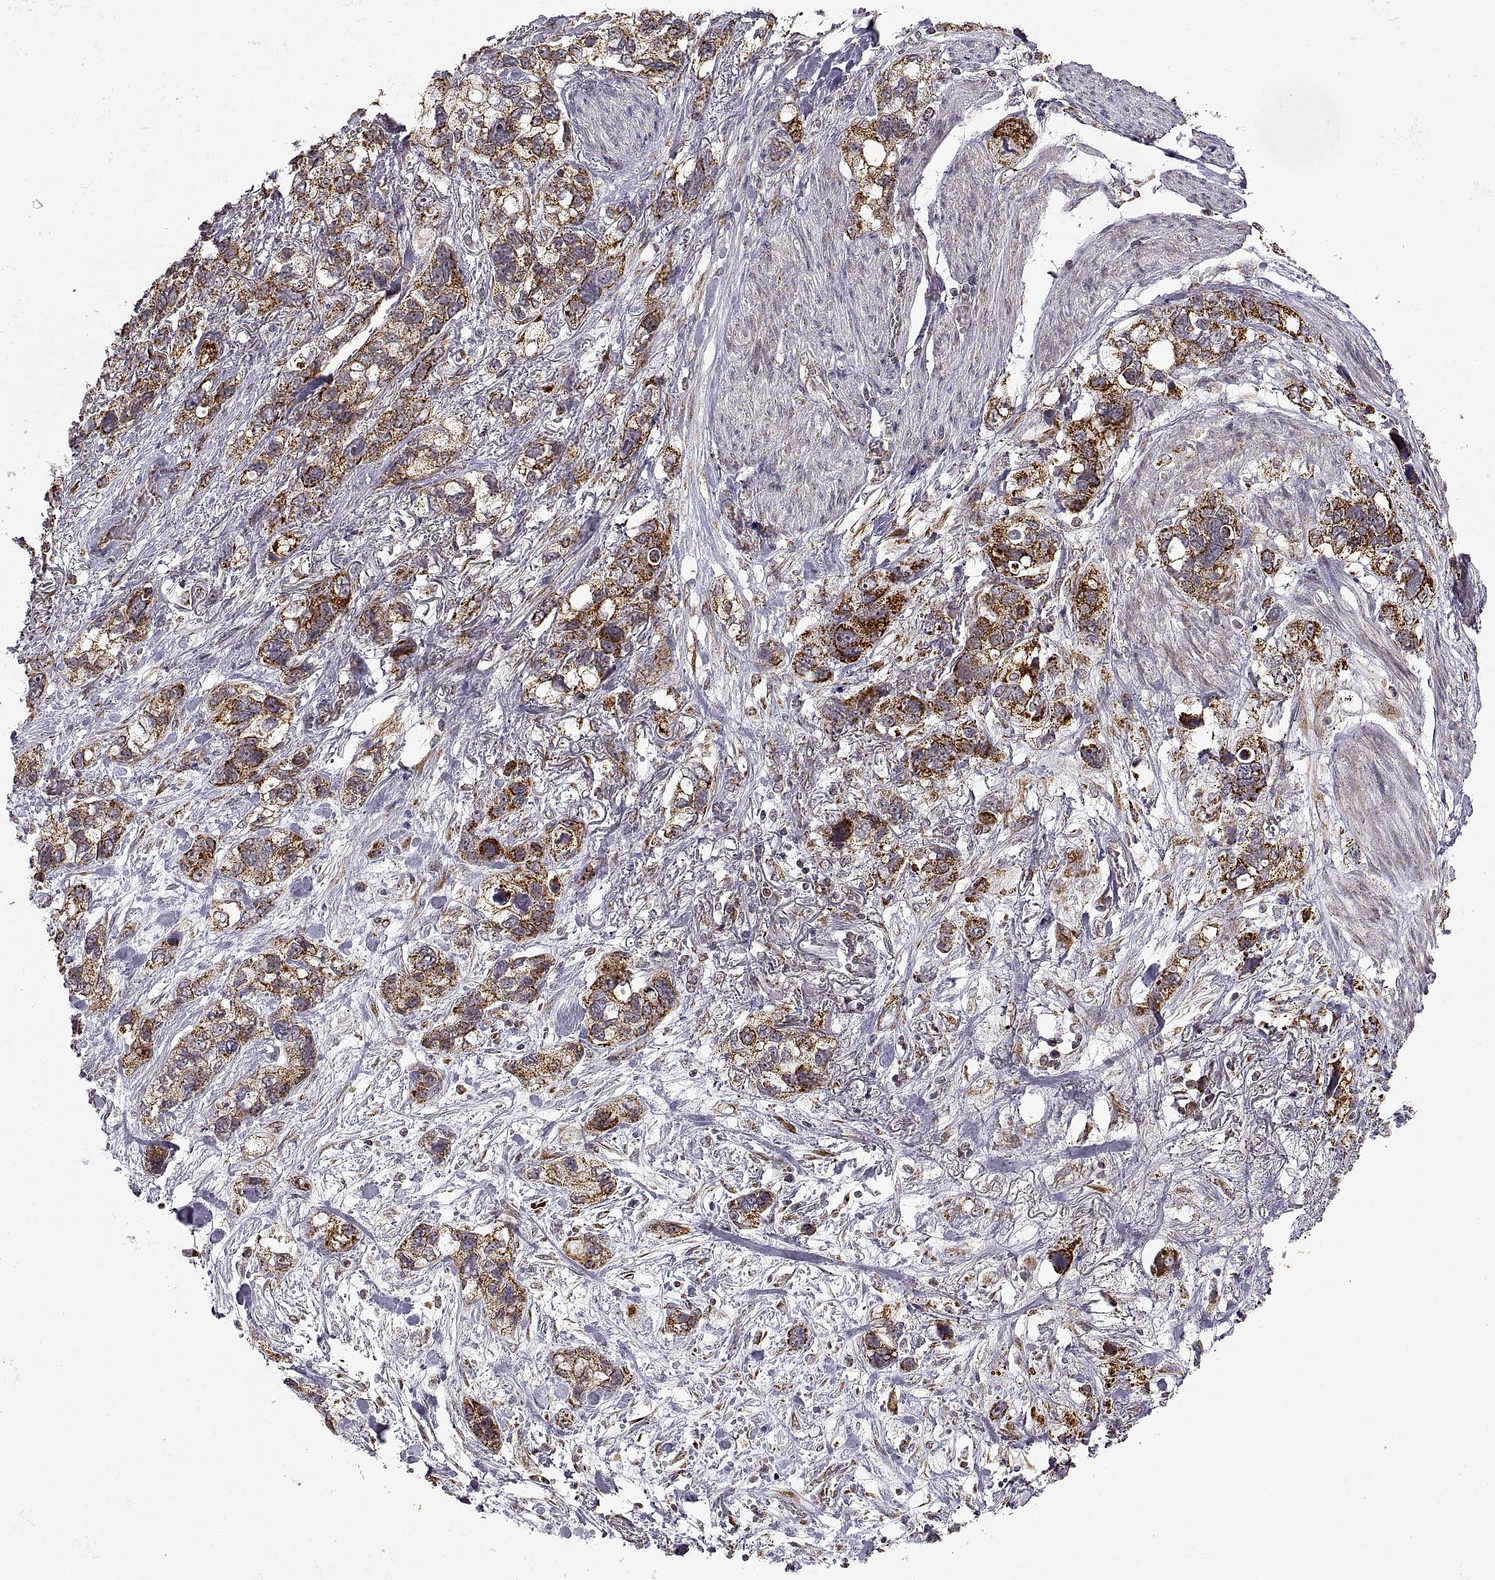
{"staining": {"intensity": "strong", "quantity": "25%-75%", "location": "cytoplasmic/membranous"}, "tissue": "stomach cancer", "cell_type": "Tumor cells", "image_type": "cancer", "snomed": [{"axis": "morphology", "description": "Adenocarcinoma, NOS"}, {"axis": "topography", "description": "Stomach, upper"}], "caption": "High-power microscopy captured an immunohistochemistry (IHC) image of stomach cancer (adenocarcinoma), revealing strong cytoplasmic/membranous expression in about 25%-75% of tumor cells.", "gene": "MANBAL", "patient": {"sex": "female", "age": 81}}